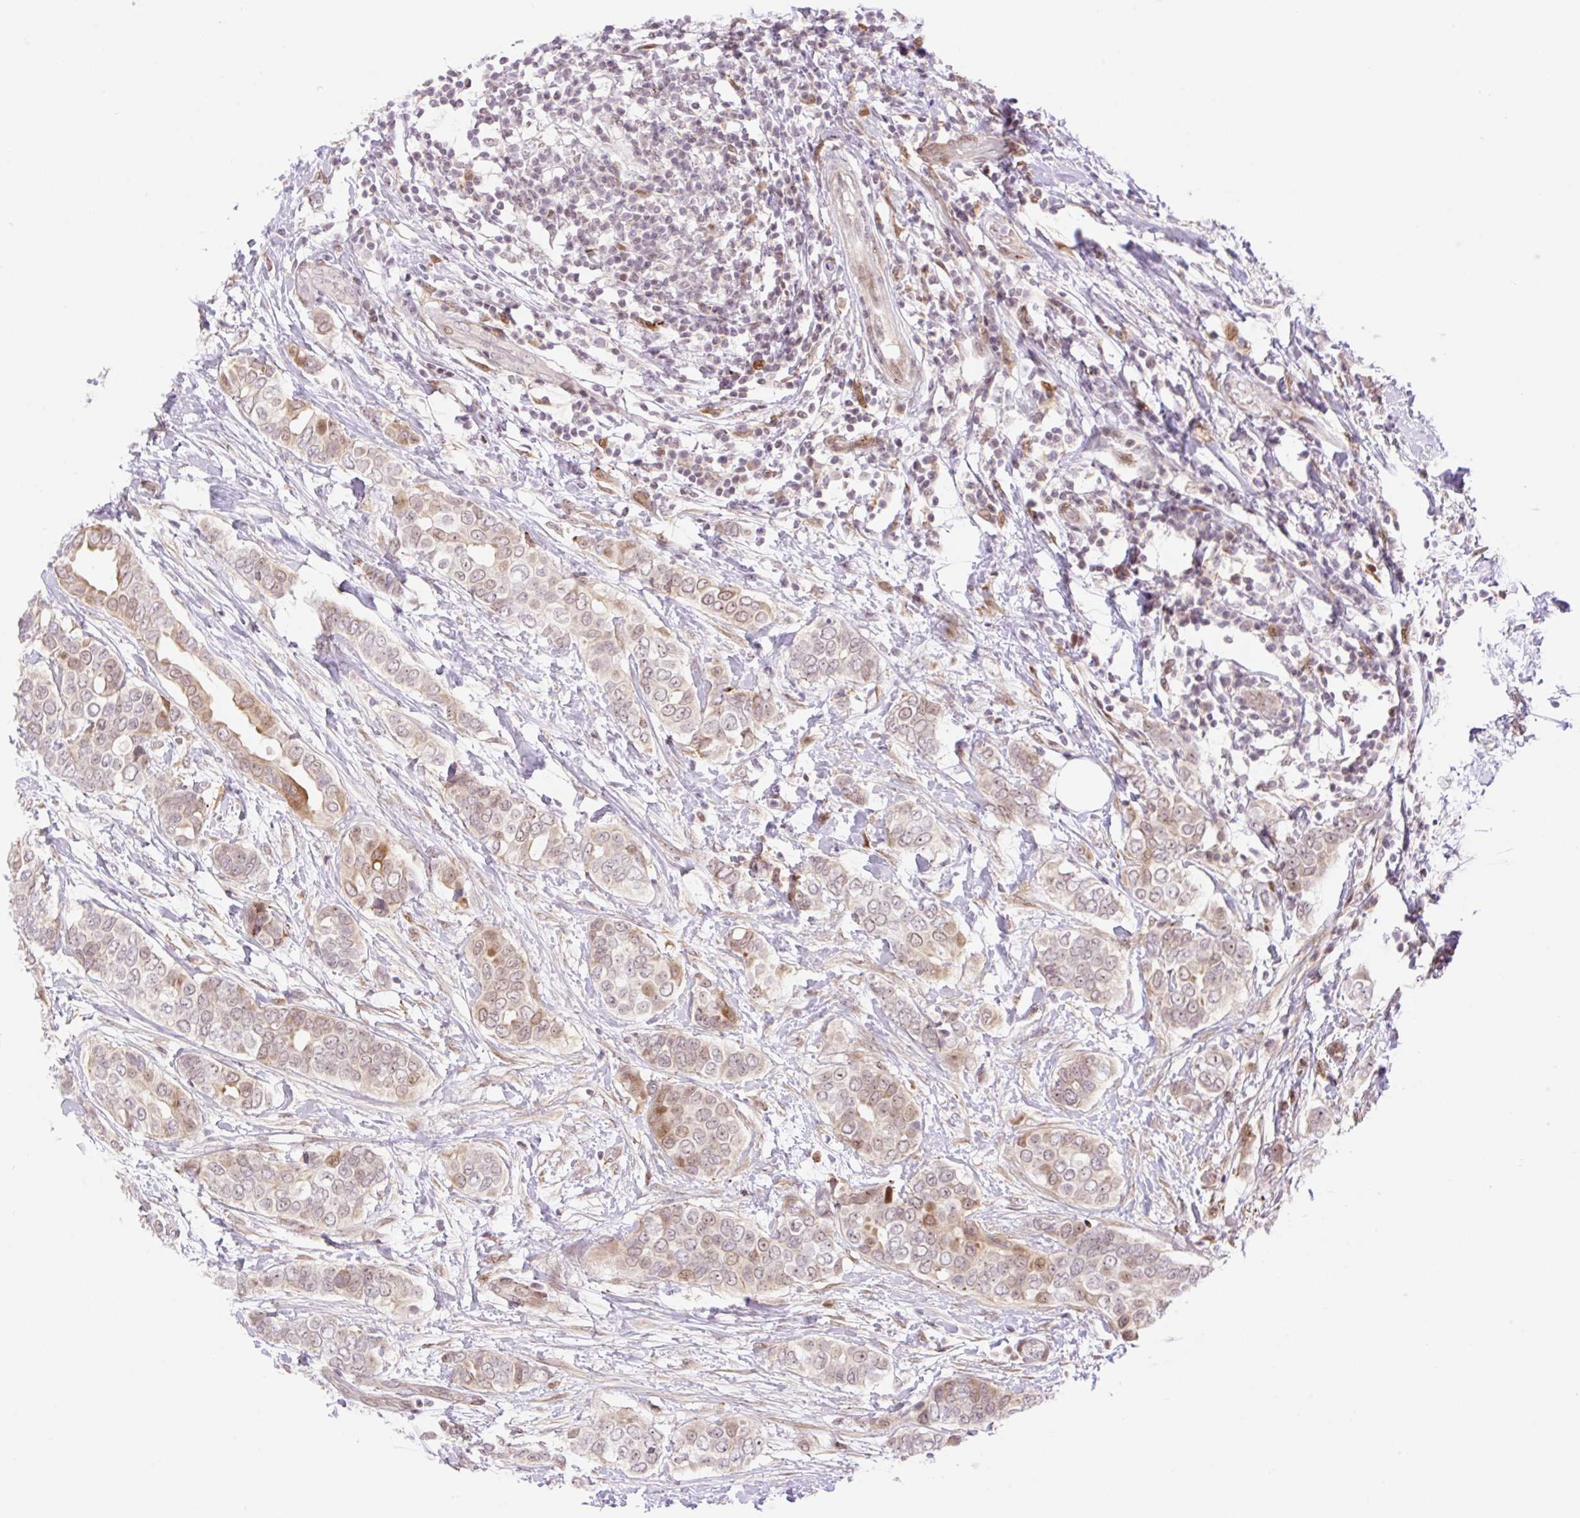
{"staining": {"intensity": "moderate", "quantity": "25%-75%", "location": "cytoplasmic/membranous,nuclear"}, "tissue": "breast cancer", "cell_type": "Tumor cells", "image_type": "cancer", "snomed": [{"axis": "morphology", "description": "Lobular carcinoma"}, {"axis": "topography", "description": "Breast"}], "caption": "Breast cancer tissue shows moderate cytoplasmic/membranous and nuclear positivity in approximately 25%-75% of tumor cells, visualized by immunohistochemistry. The staining was performed using DAB (3,3'-diaminobenzidine) to visualize the protein expression in brown, while the nuclei were stained in blue with hematoxylin (Magnification: 20x).", "gene": "ZFP41", "patient": {"sex": "female", "age": 51}}